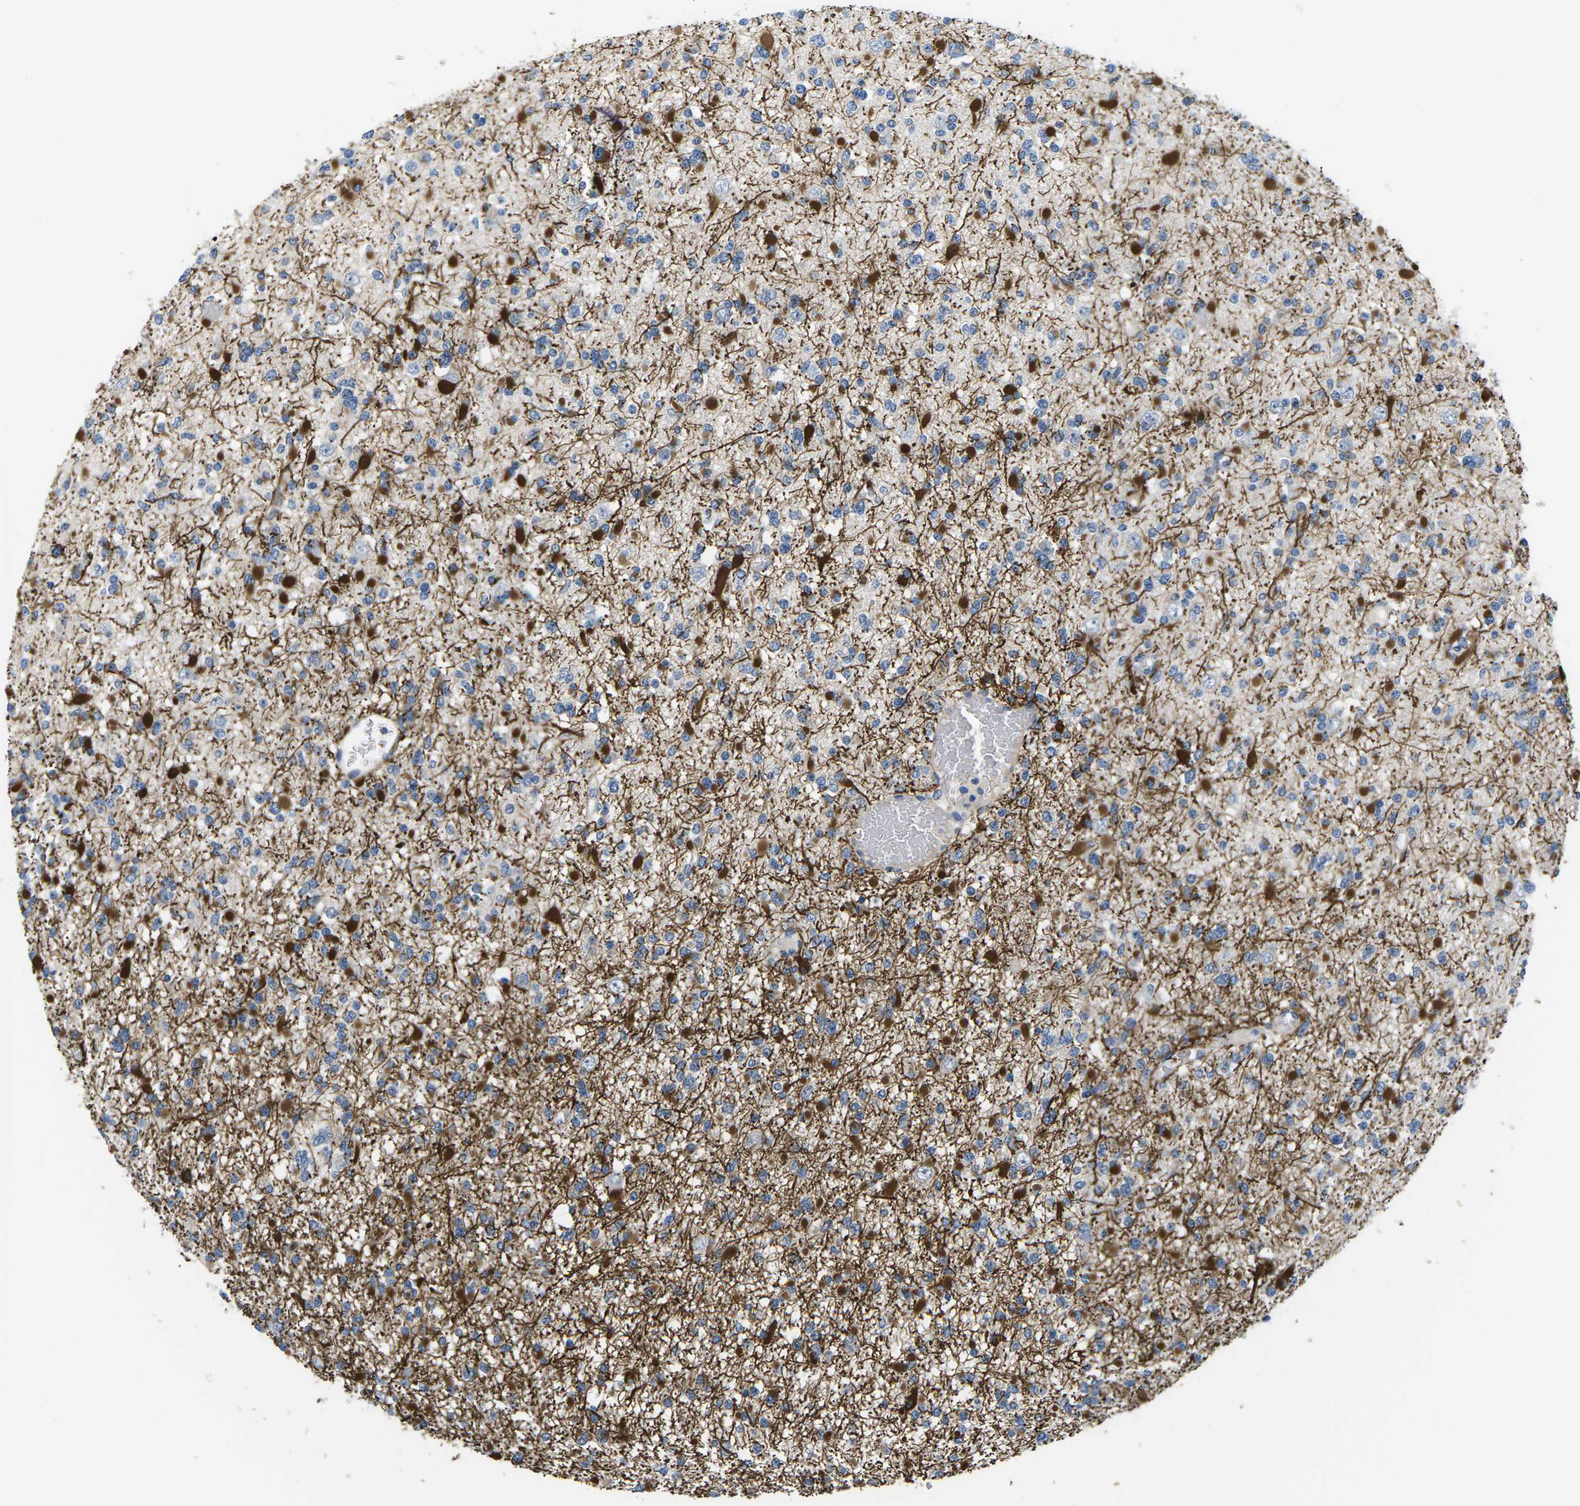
{"staining": {"intensity": "strong", "quantity": "25%-75%", "location": "cytoplasmic/membranous"}, "tissue": "glioma", "cell_type": "Tumor cells", "image_type": "cancer", "snomed": [{"axis": "morphology", "description": "Glioma, malignant, Low grade"}, {"axis": "topography", "description": "Brain"}], "caption": "There is high levels of strong cytoplasmic/membranous positivity in tumor cells of glioma, as demonstrated by immunohistochemical staining (brown color).", "gene": "TSPAN2", "patient": {"sex": "female", "age": 22}}